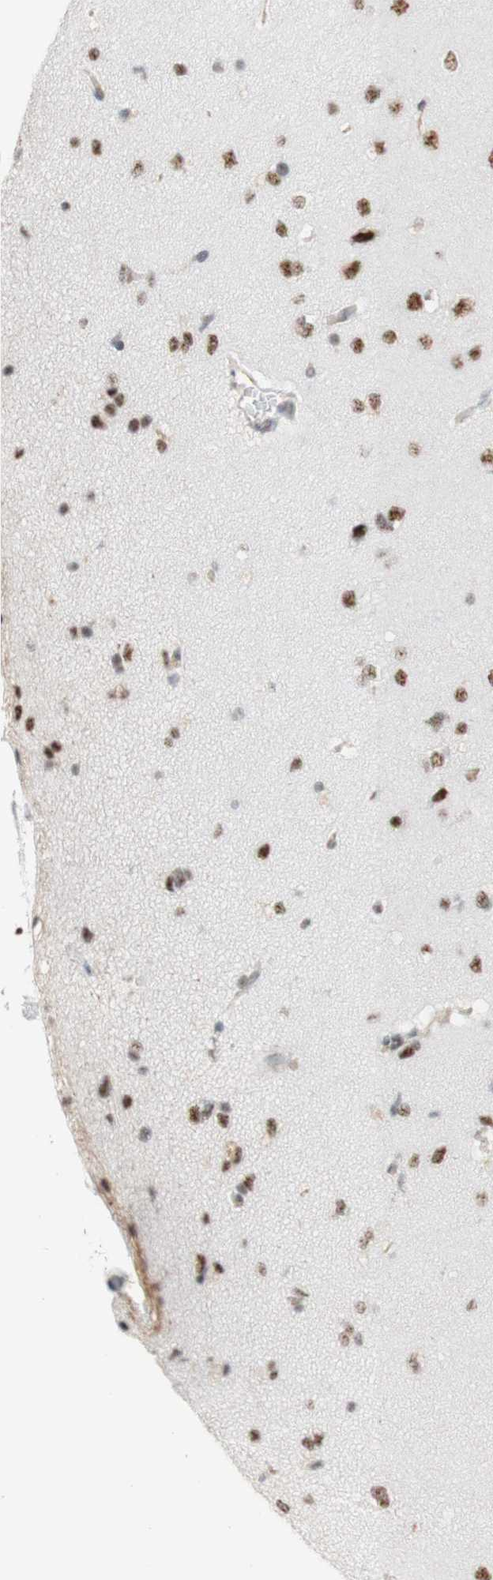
{"staining": {"intensity": "negative", "quantity": "none", "location": "none"}, "tissue": "cerebral cortex", "cell_type": "Endothelial cells", "image_type": "normal", "snomed": [{"axis": "morphology", "description": "Normal tissue, NOS"}, {"axis": "topography", "description": "Cerebral cortex"}], "caption": "This is a image of immunohistochemistry staining of benign cerebral cortex, which shows no expression in endothelial cells. Nuclei are stained in blue.", "gene": "SAP18", "patient": {"sex": "male", "age": 62}}